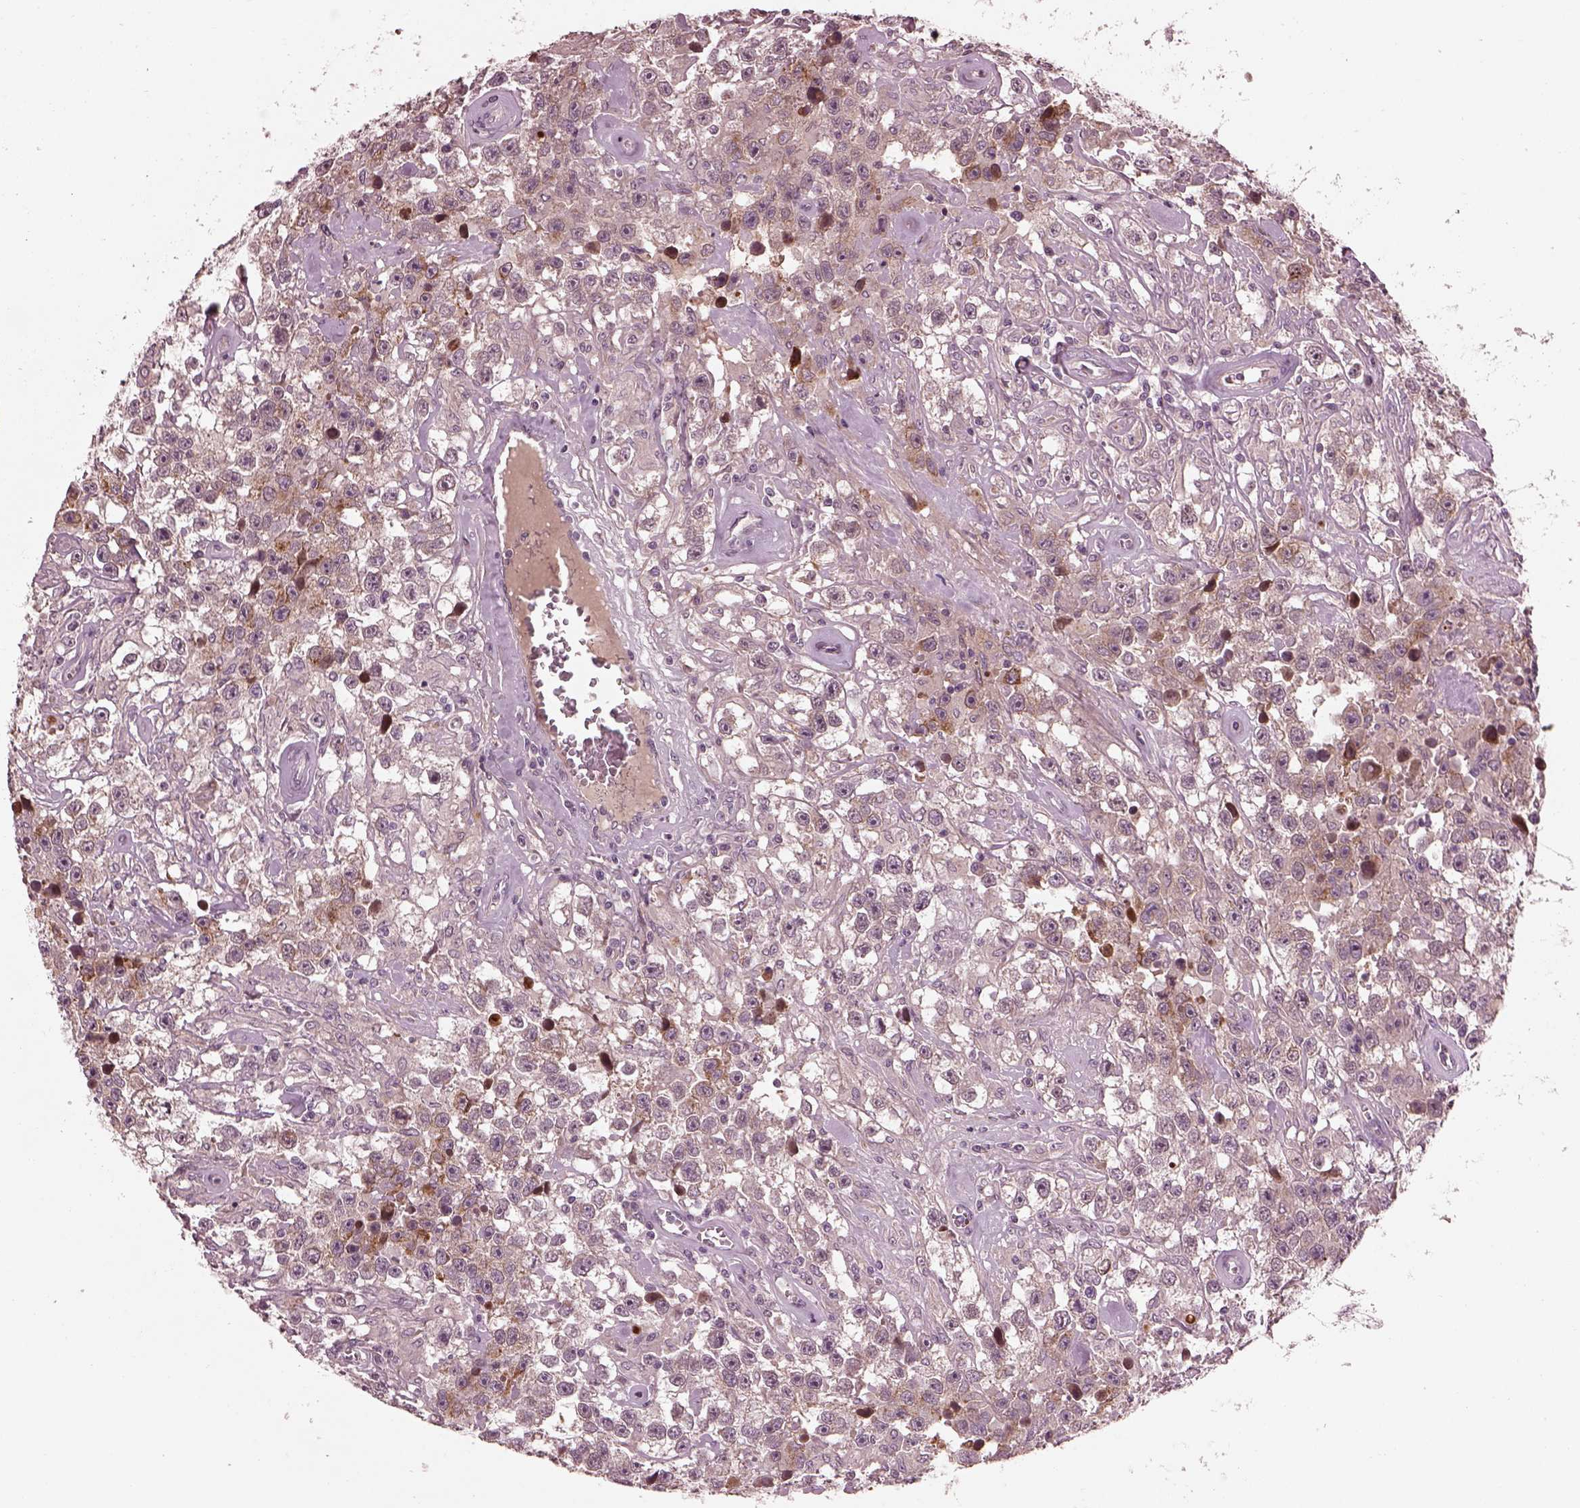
{"staining": {"intensity": "moderate", "quantity": "<25%", "location": "cytoplasmic/membranous"}, "tissue": "testis cancer", "cell_type": "Tumor cells", "image_type": "cancer", "snomed": [{"axis": "morphology", "description": "Seminoma, NOS"}, {"axis": "topography", "description": "Testis"}], "caption": "Tumor cells demonstrate low levels of moderate cytoplasmic/membranous positivity in about <25% of cells in testis cancer.", "gene": "EFEMP1", "patient": {"sex": "male", "age": 43}}